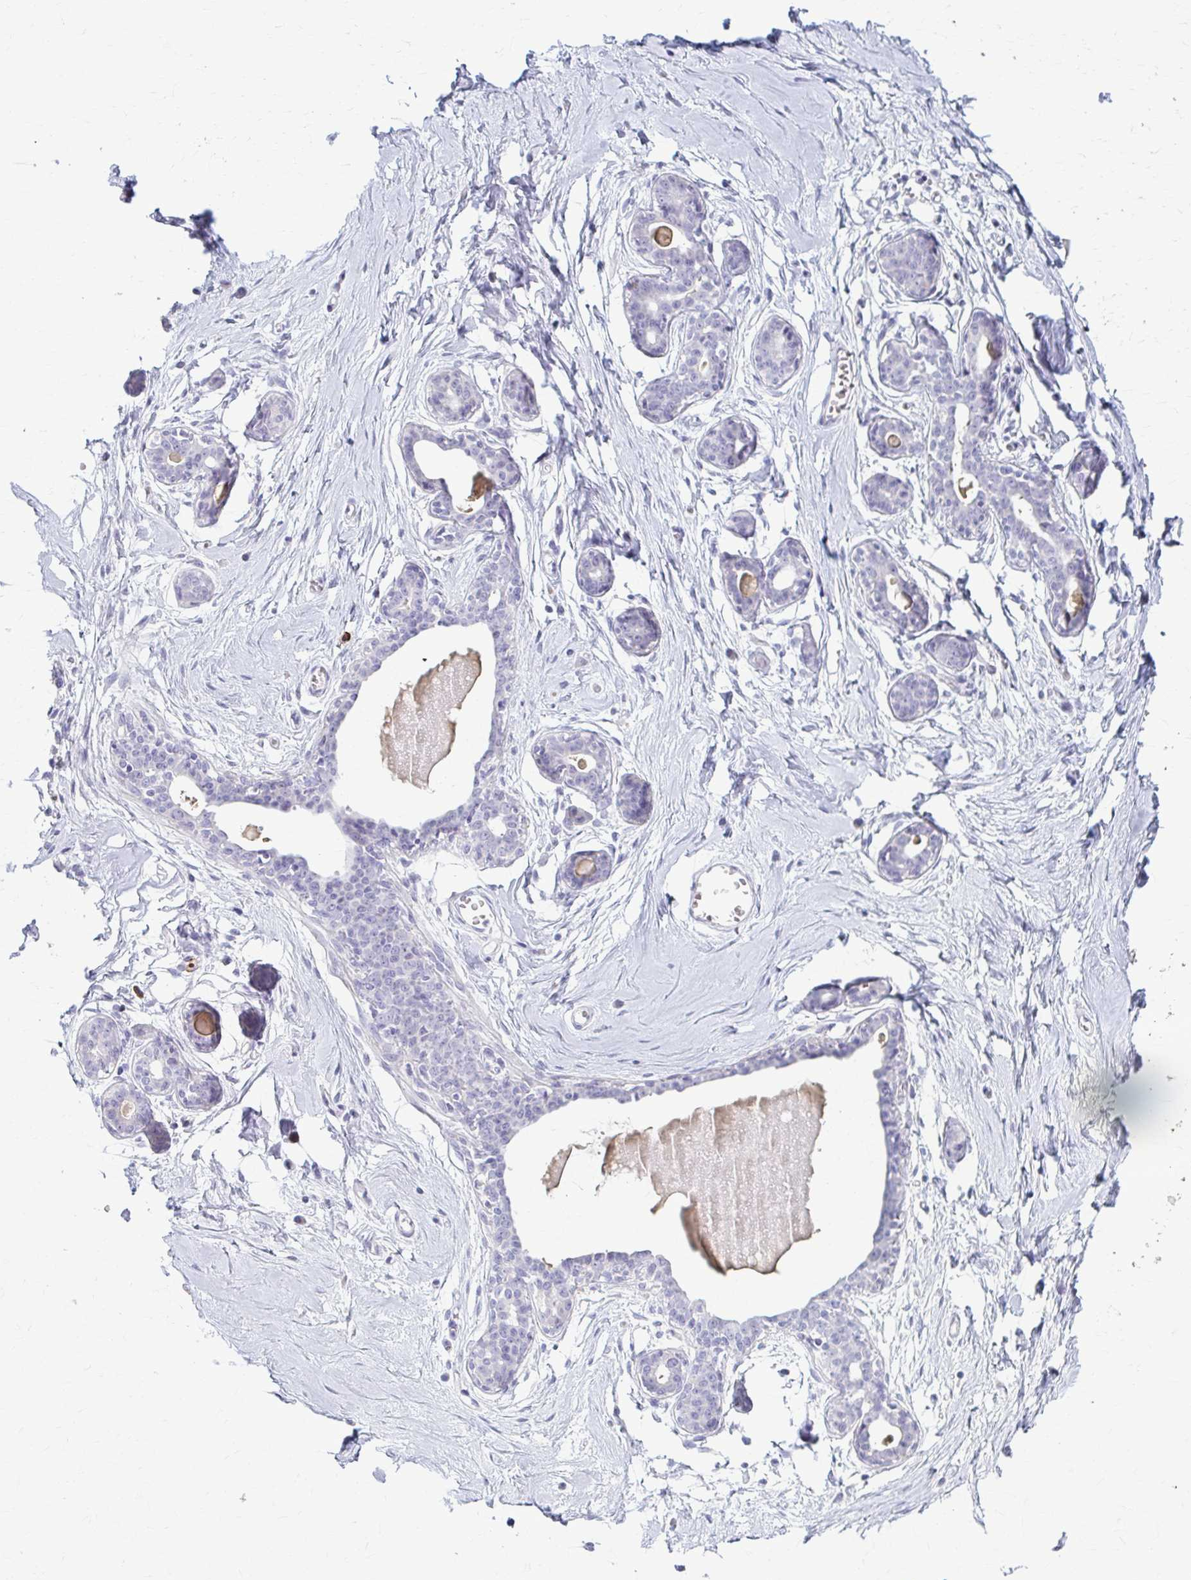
{"staining": {"intensity": "negative", "quantity": "none", "location": "none"}, "tissue": "breast", "cell_type": "Adipocytes", "image_type": "normal", "snomed": [{"axis": "morphology", "description": "Normal tissue, NOS"}, {"axis": "topography", "description": "Breast"}], "caption": "Immunohistochemistry (IHC) photomicrograph of normal breast: breast stained with DAB displays no significant protein staining in adipocytes.", "gene": "LDLRAP1", "patient": {"sex": "female", "age": 45}}